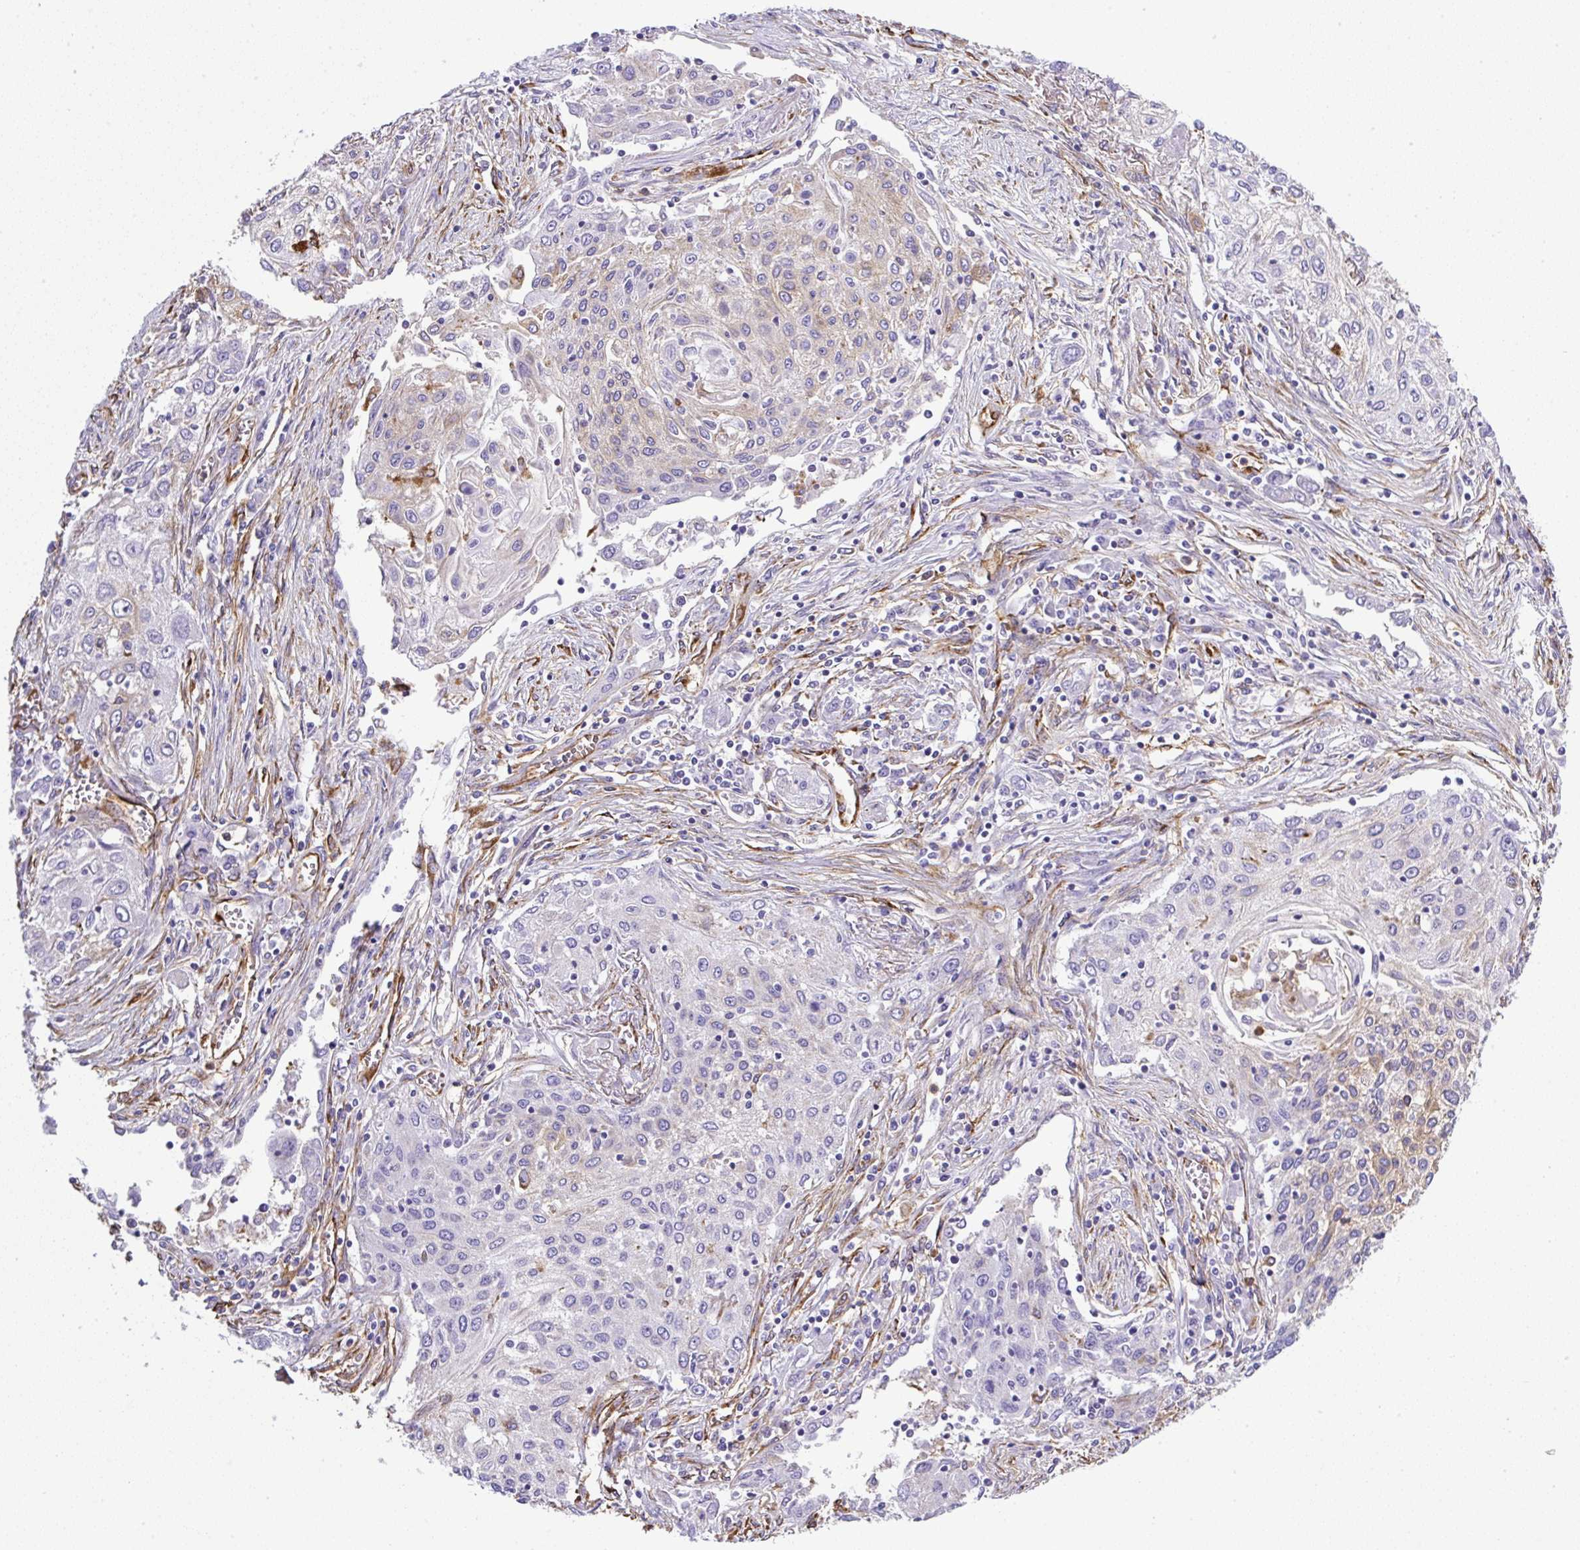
{"staining": {"intensity": "negative", "quantity": "none", "location": "none"}, "tissue": "lung cancer", "cell_type": "Tumor cells", "image_type": "cancer", "snomed": [{"axis": "morphology", "description": "Squamous cell carcinoma, NOS"}, {"axis": "topography", "description": "Lung"}], "caption": "High power microscopy histopathology image of an immunohistochemistry image of squamous cell carcinoma (lung), revealing no significant staining in tumor cells.", "gene": "MAGEB5", "patient": {"sex": "female", "age": 69}}